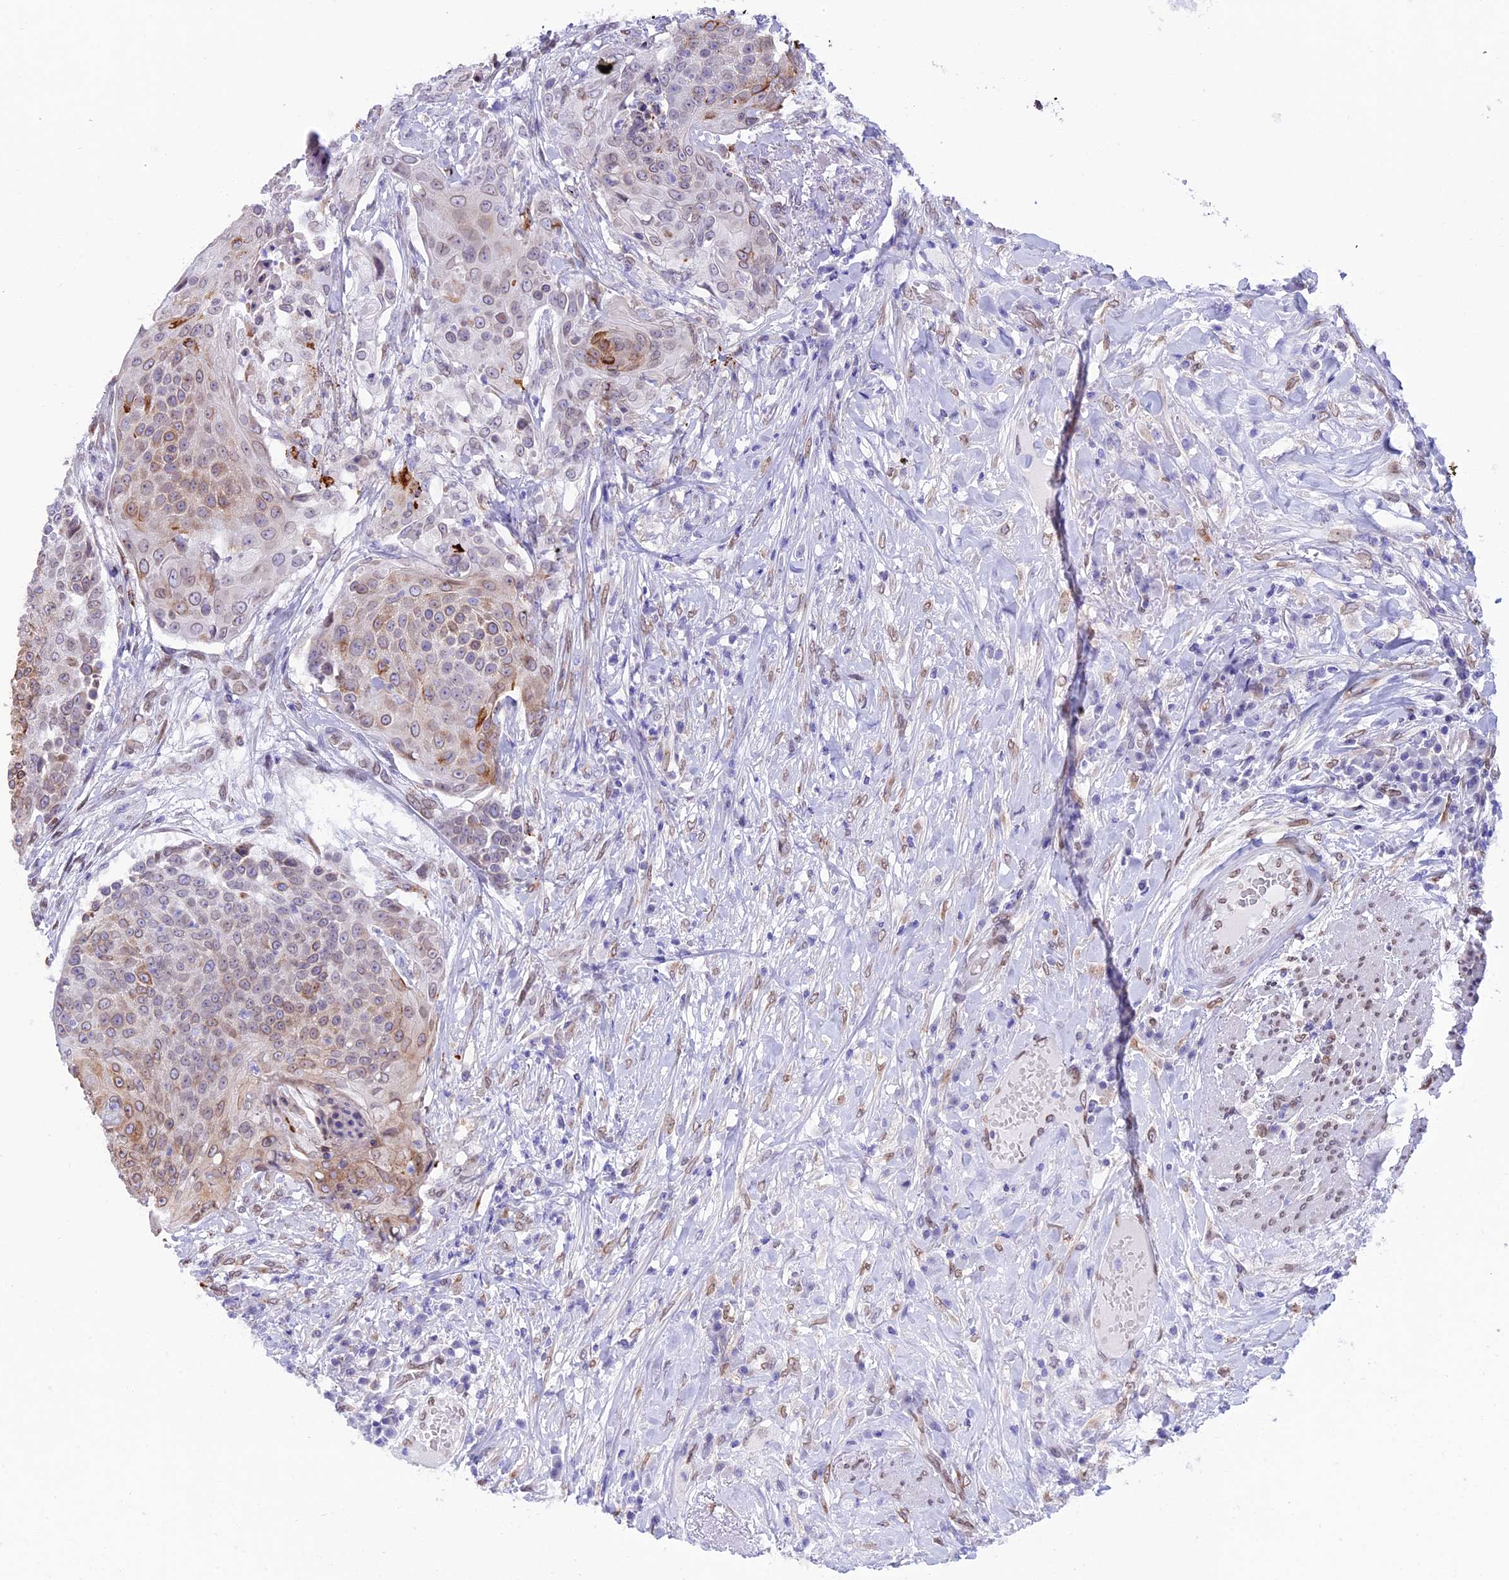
{"staining": {"intensity": "moderate", "quantity": "<25%", "location": "cytoplasmic/membranous,nuclear"}, "tissue": "urothelial cancer", "cell_type": "Tumor cells", "image_type": "cancer", "snomed": [{"axis": "morphology", "description": "Urothelial carcinoma, High grade"}, {"axis": "topography", "description": "Urinary bladder"}], "caption": "Human urothelial cancer stained with a brown dye reveals moderate cytoplasmic/membranous and nuclear positive expression in about <25% of tumor cells.", "gene": "TMPRSS7", "patient": {"sex": "female", "age": 63}}